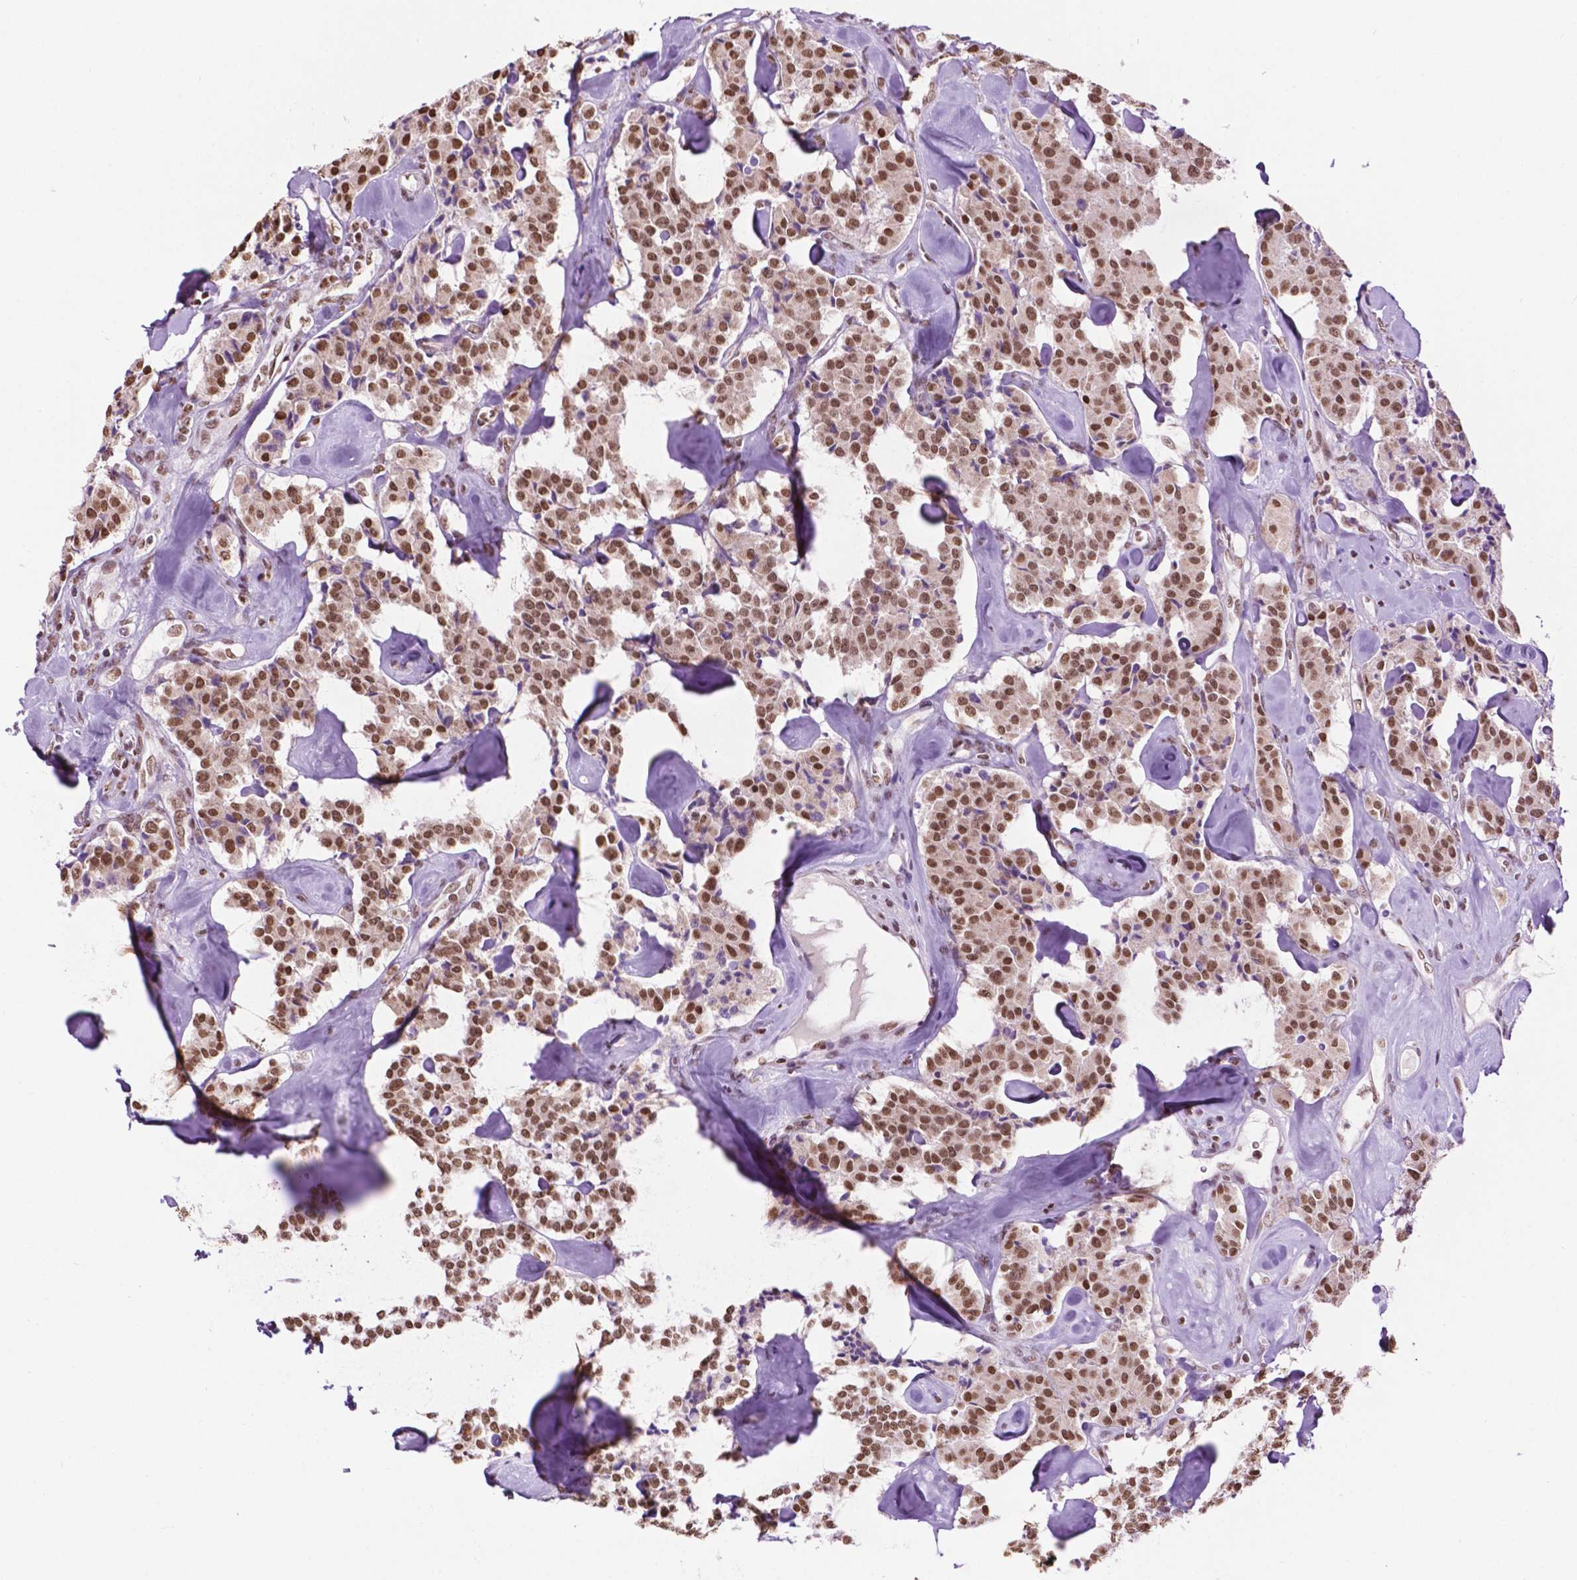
{"staining": {"intensity": "moderate", "quantity": ">75%", "location": "nuclear"}, "tissue": "carcinoid", "cell_type": "Tumor cells", "image_type": "cancer", "snomed": [{"axis": "morphology", "description": "Carcinoid, malignant, NOS"}, {"axis": "topography", "description": "Pancreas"}], "caption": "A brown stain shows moderate nuclear positivity of a protein in human carcinoid (malignant) tumor cells.", "gene": "COL23A1", "patient": {"sex": "male", "age": 41}}